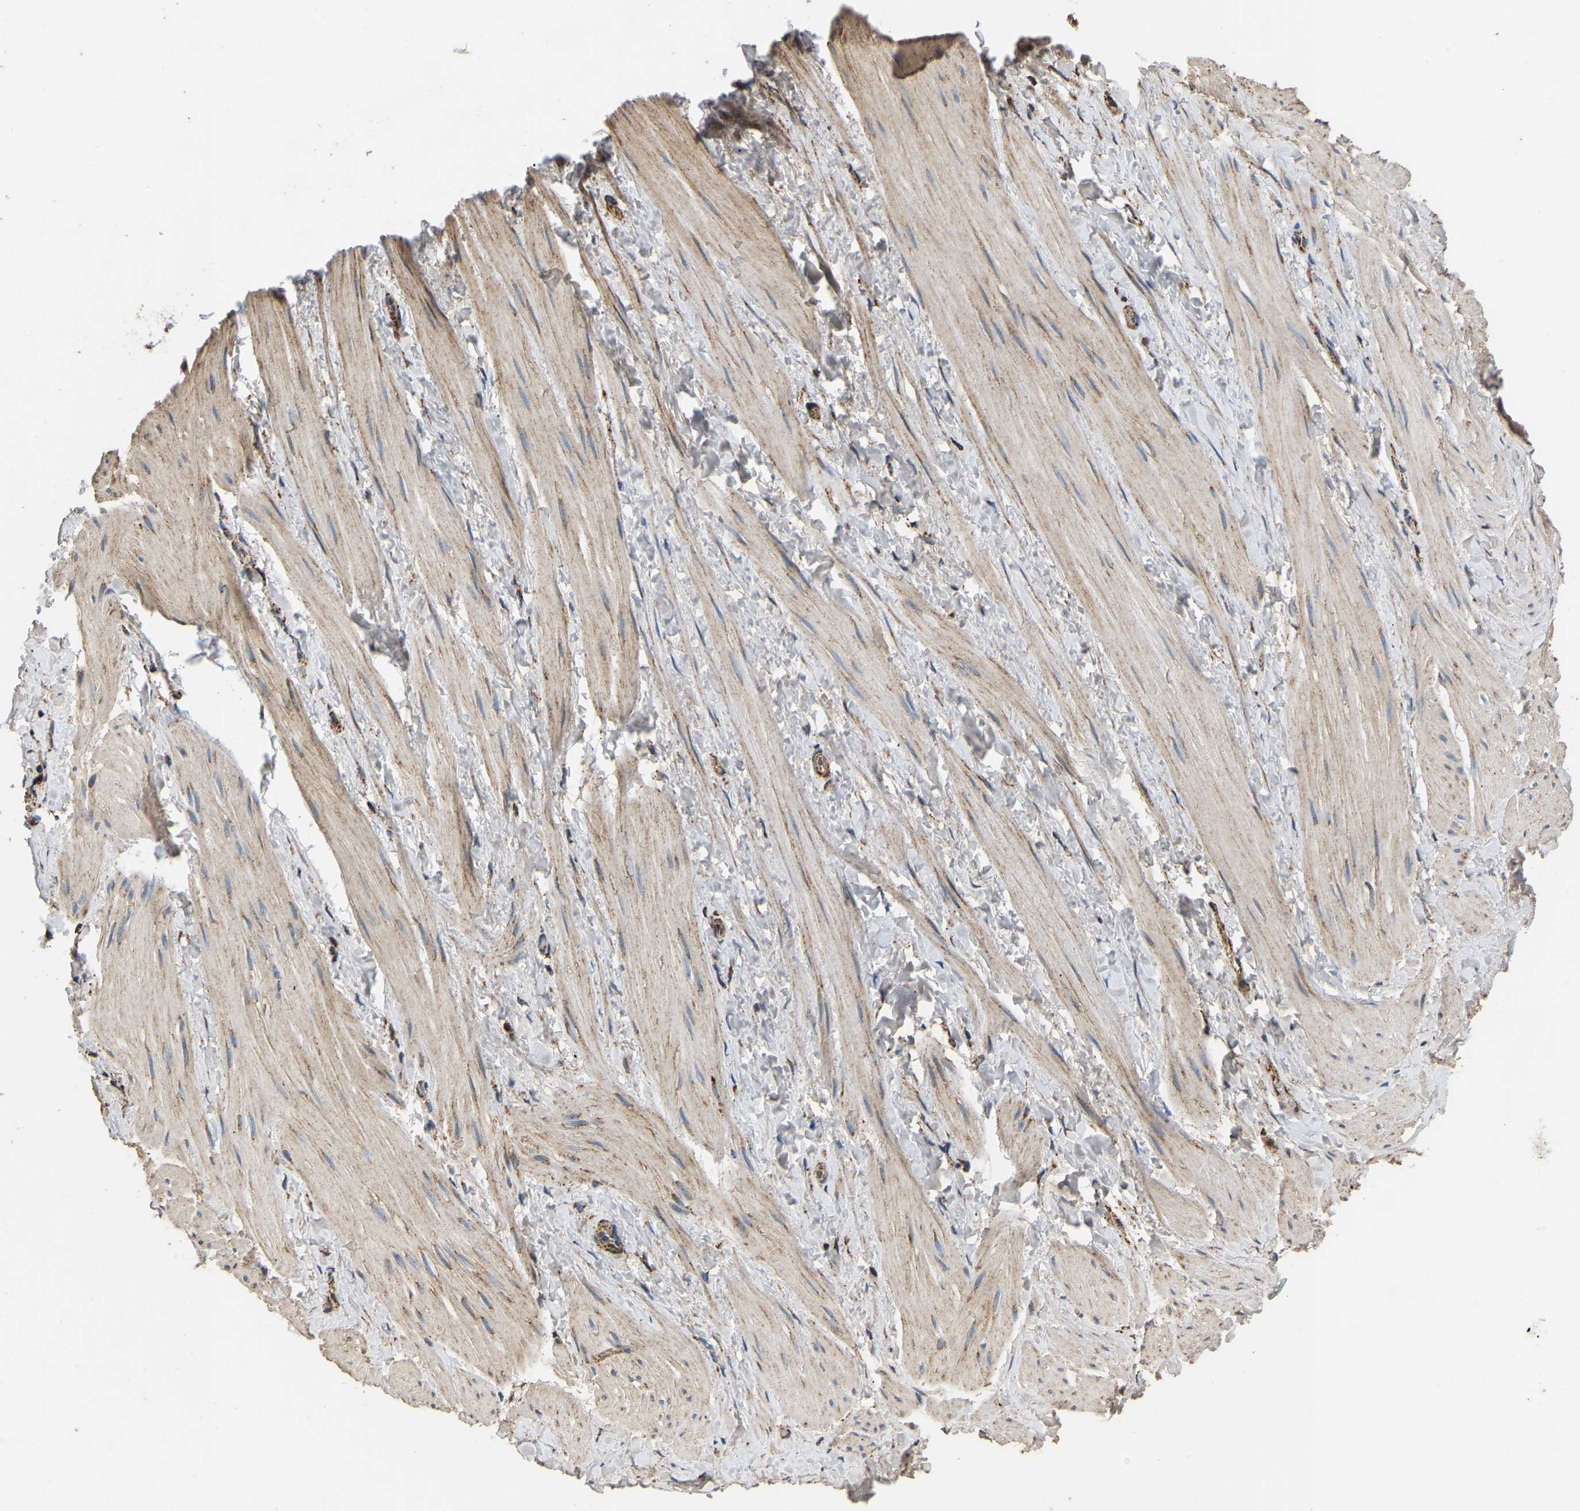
{"staining": {"intensity": "weak", "quantity": "<25%", "location": "cytoplasmic/membranous"}, "tissue": "smooth muscle", "cell_type": "Smooth muscle cells", "image_type": "normal", "snomed": [{"axis": "morphology", "description": "Normal tissue, NOS"}, {"axis": "topography", "description": "Smooth muscle"}], "caption": "The IHC image has no significant expression in smooth muscle cells of smooth muscle. The staining is performed using DAB (3,3'-diaminobenzidine) brown chromogen with nuclei counter-stained in using hematoxylin.", "gene": "TUFM", "patient": {"sex": "male", "age": 16}}